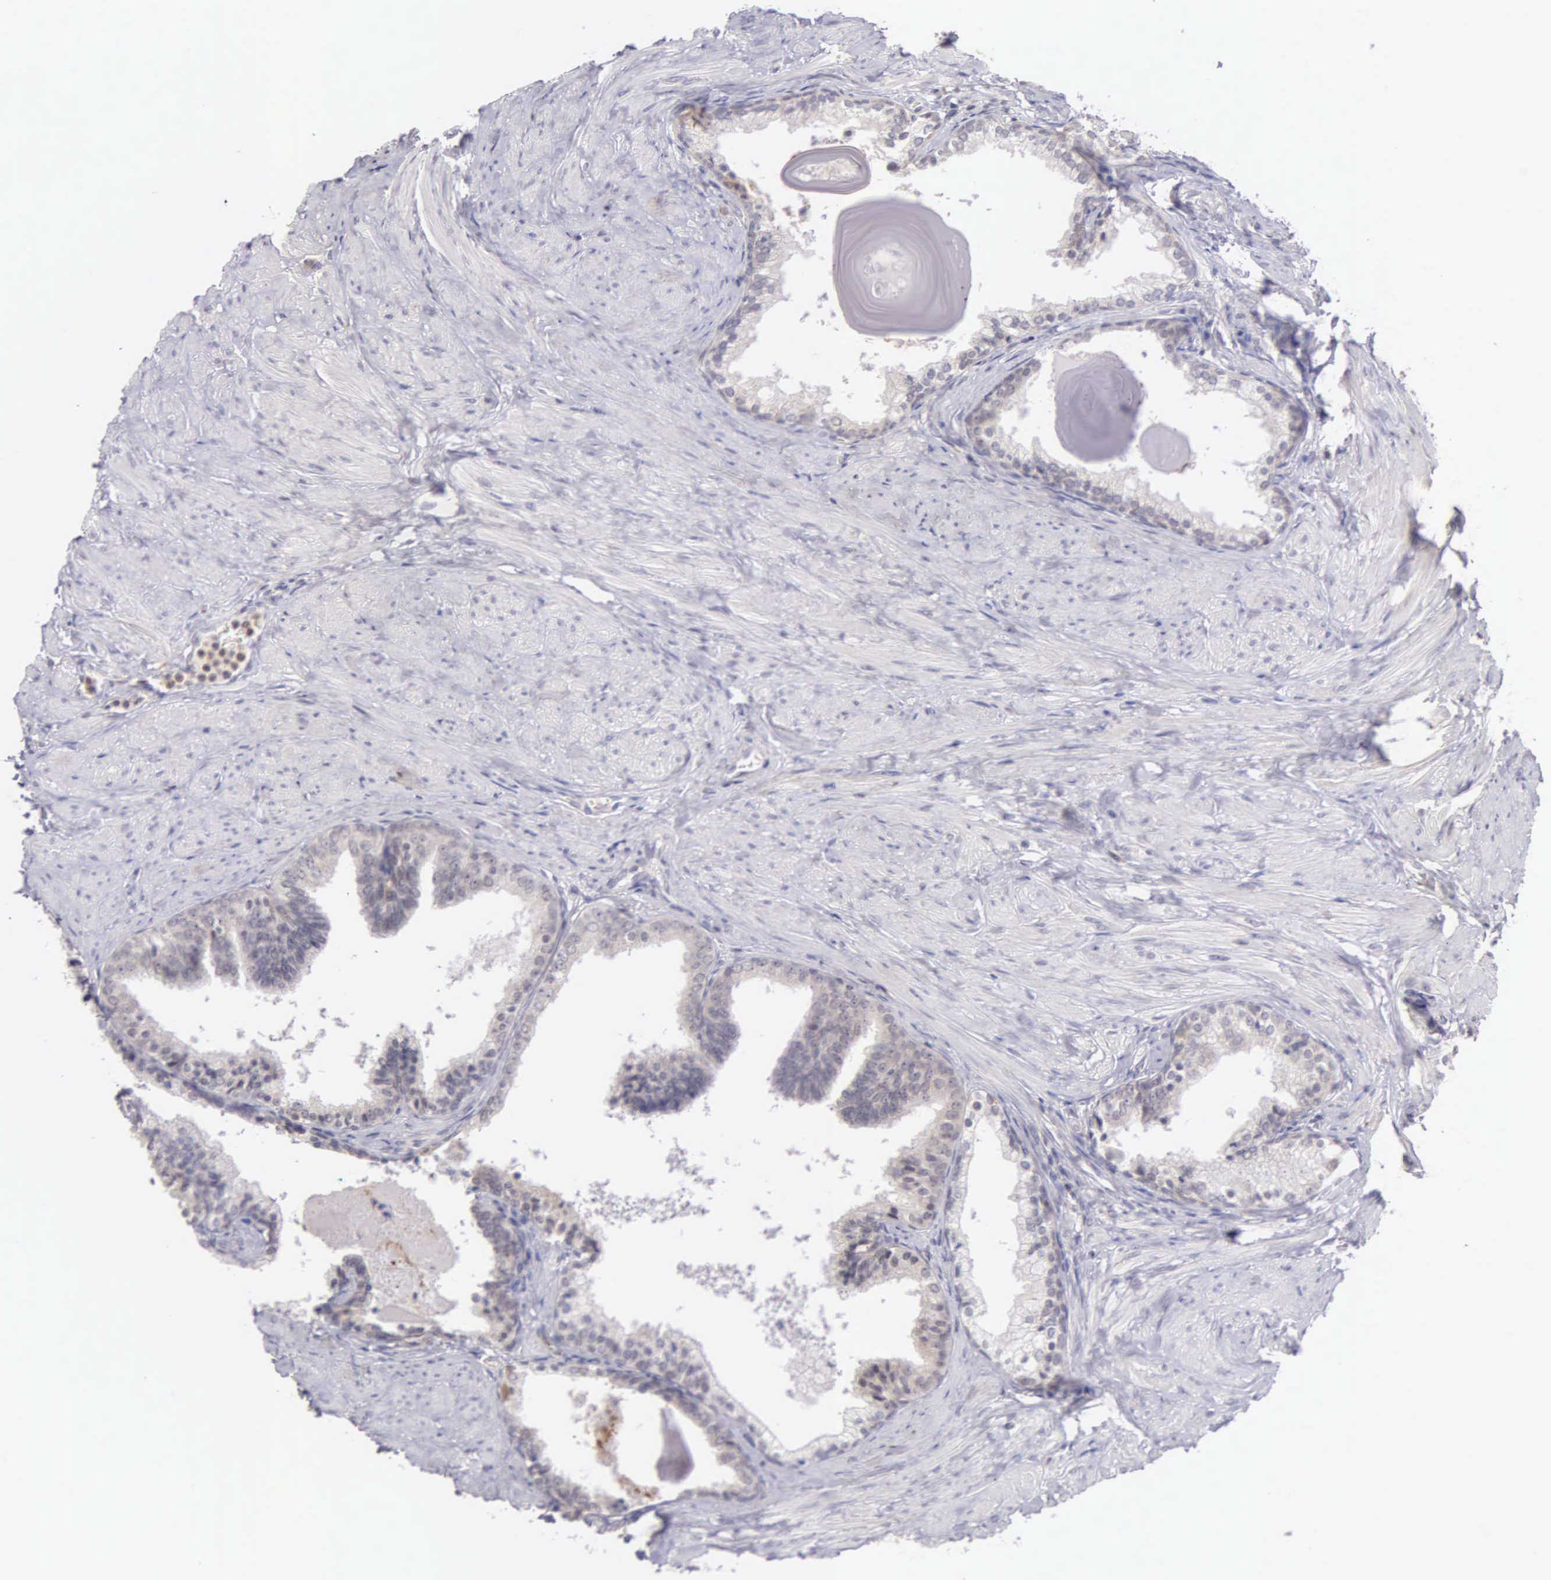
{"staining": {"intensity": "negative", "quantity": "none", "location": "none"}, "tissue": "prostate", "cell_type": "Glandular cells", "image_type": "normal", "snomed": [{"axis": "morphology", "description": "Normal tissue, NOS"}, {"axis": "topography", "description": "Prostate"}], "caption": "Image shows no significant protein expression in glandular cells of normal prostate. (DAB (3,3'-diaminobenzidine) immunohistochemistry, high magnification).", "gene": "BRD1", "patient": {"sex": "male", "age": 65}}